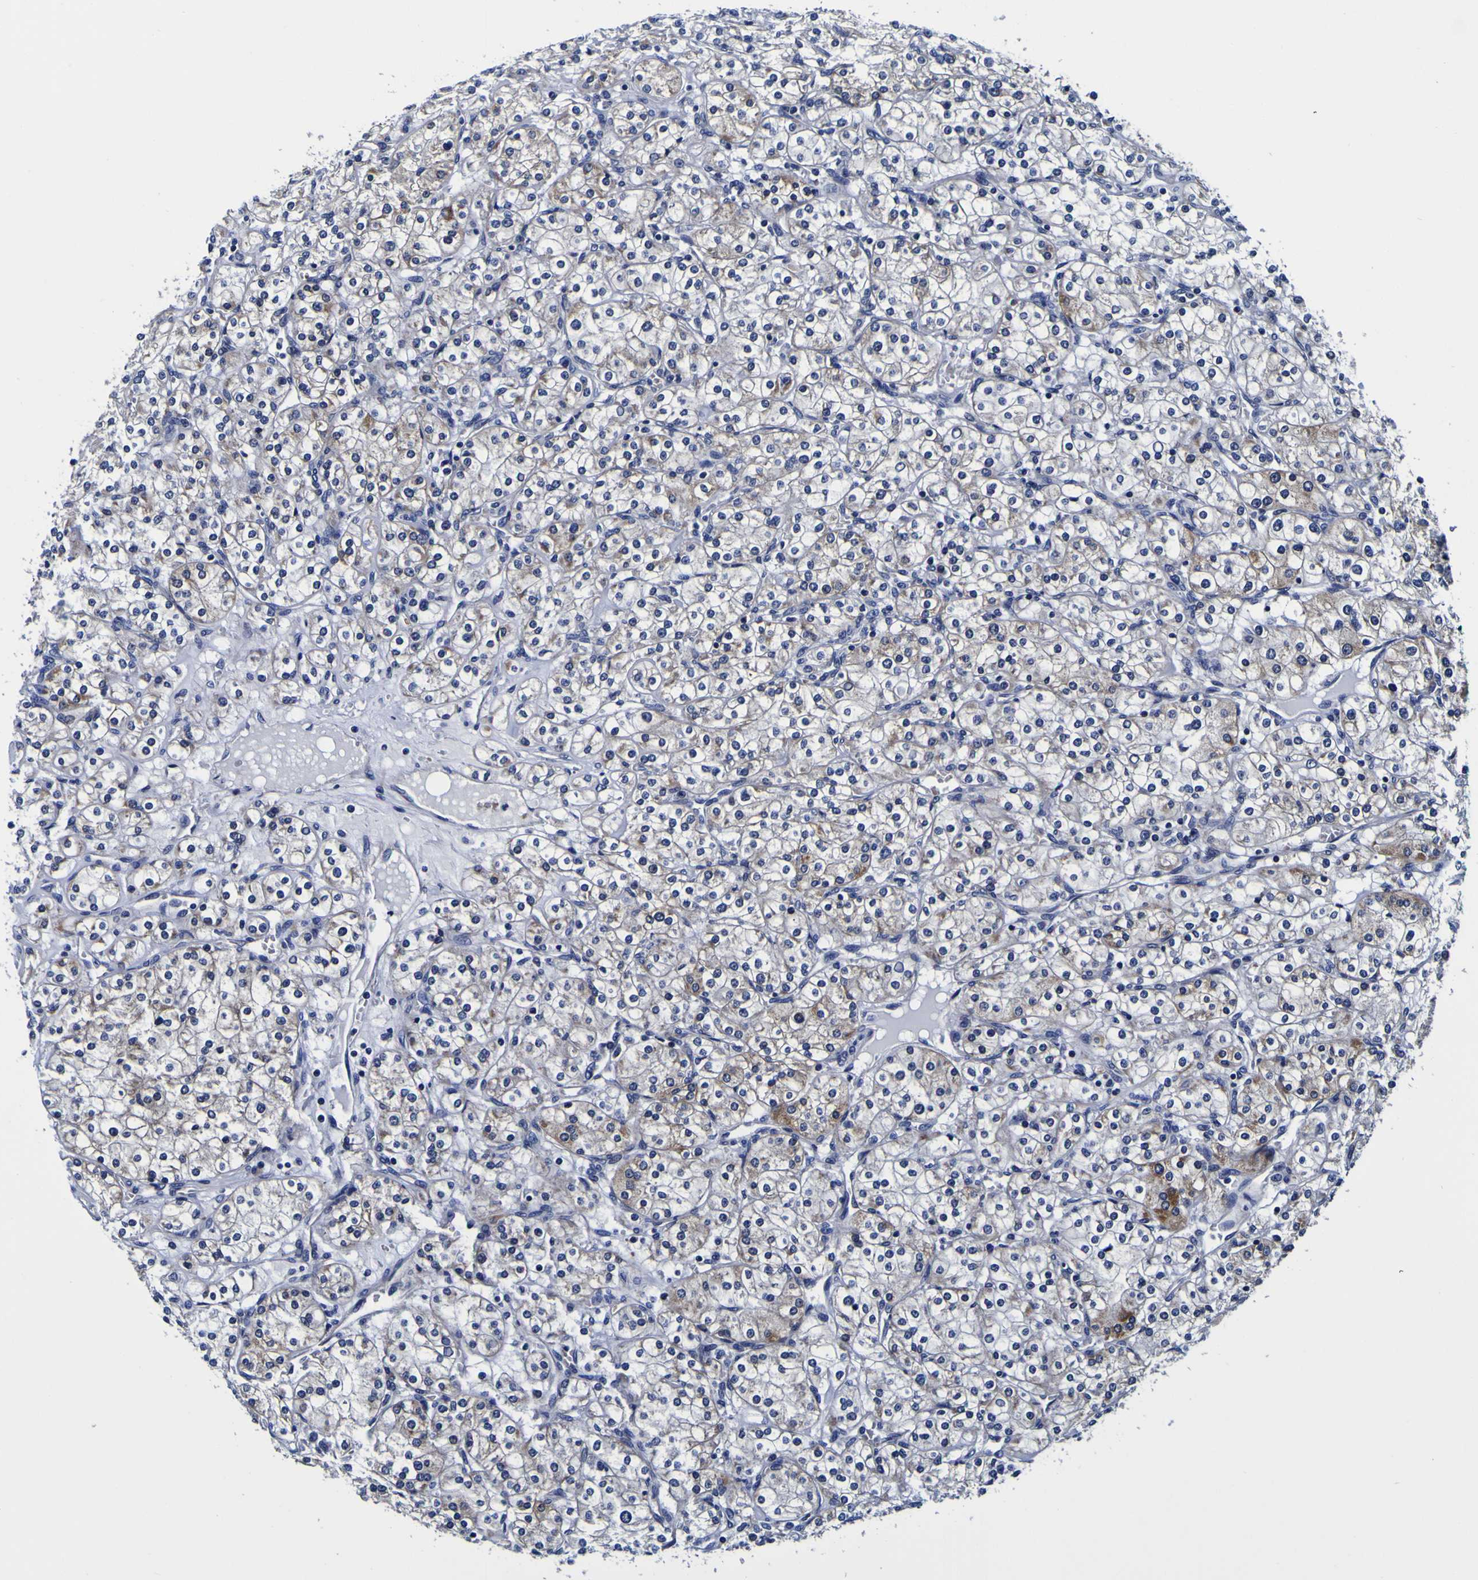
{"staining": {"intensity": "moderate", "quantity": "<25%", "location": "cytoplasmic/membranous"}, "tissue": "renal cancer", "cell_type": "Tumor cells", "image_type": "cancer", "snomed": [{"axis": "morphology", "description": "Adenocarcinoma, NOS"}, {"axis": "topography", "description": "Kidney"}], "caption": "Tumor cells display moderate cytoplasmic/membranous staining in approximately <25% of cells in renal cancer (adenocarcinoma).", "gene": "PDLIM4", "patient": {"sex": "male", "age": 77}}